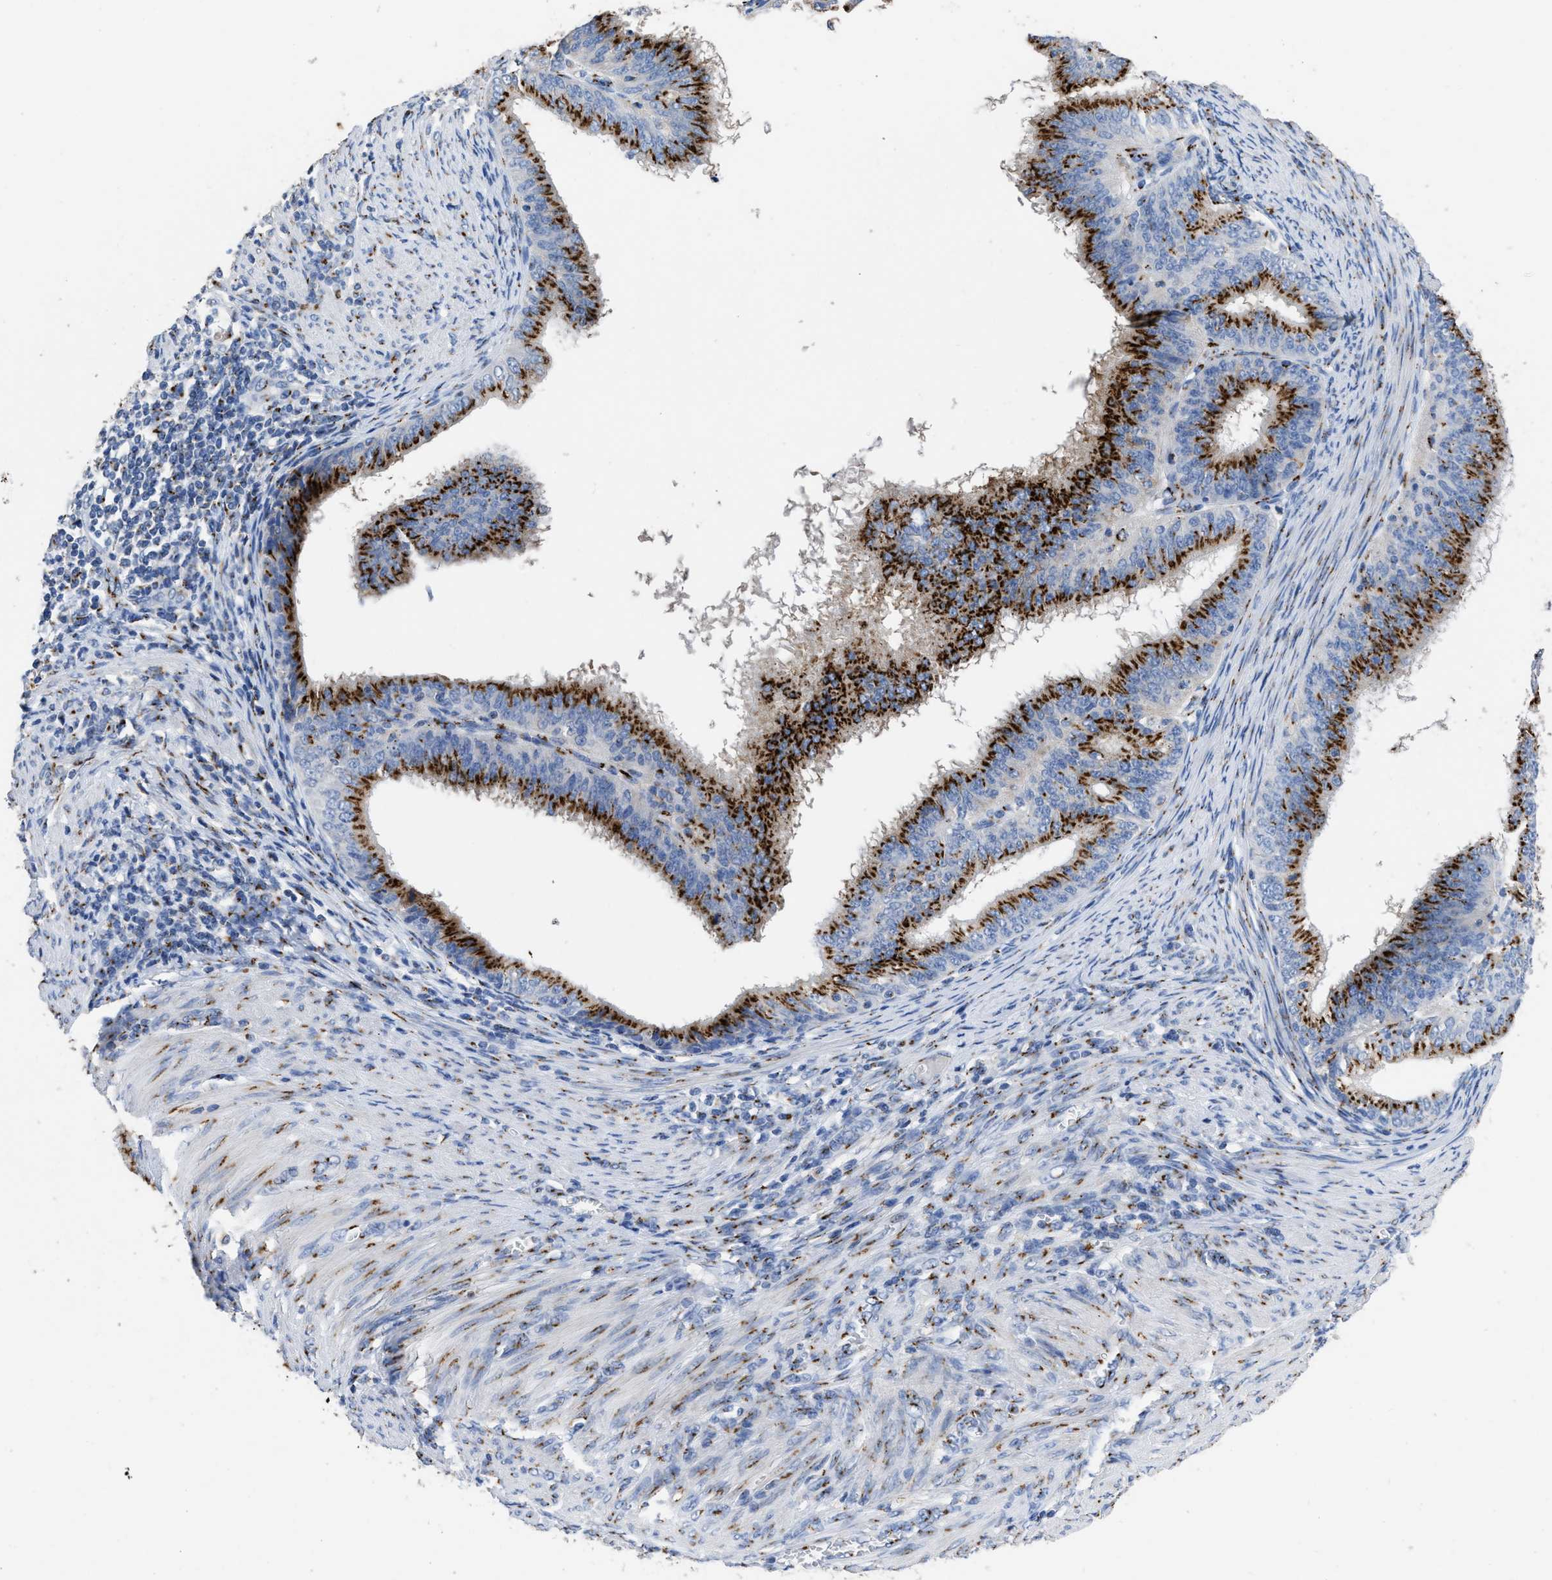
{"staining": {"intensity": "strong", "quantity": ">75%", "location": "cytoplasmic/membranous"}, "tissue": "endometrial cancer", "cell_type": "Tumor cells", "image_type": "cancer", "snomed": [{"axis": "morphology", "description": "Adenocarcinoma, NOS"}, {"axis": "topography", "description": "Endometrium"}], "caption": "Brown immunohistochemical staining in endometrial cancer (adenocarcinoma) displays strong cytoplasmic/membranous positivity in approximately >75% of tumor cells.", "gene": "TMEM87A", "patient": {"sex": "female", "age": 70}}